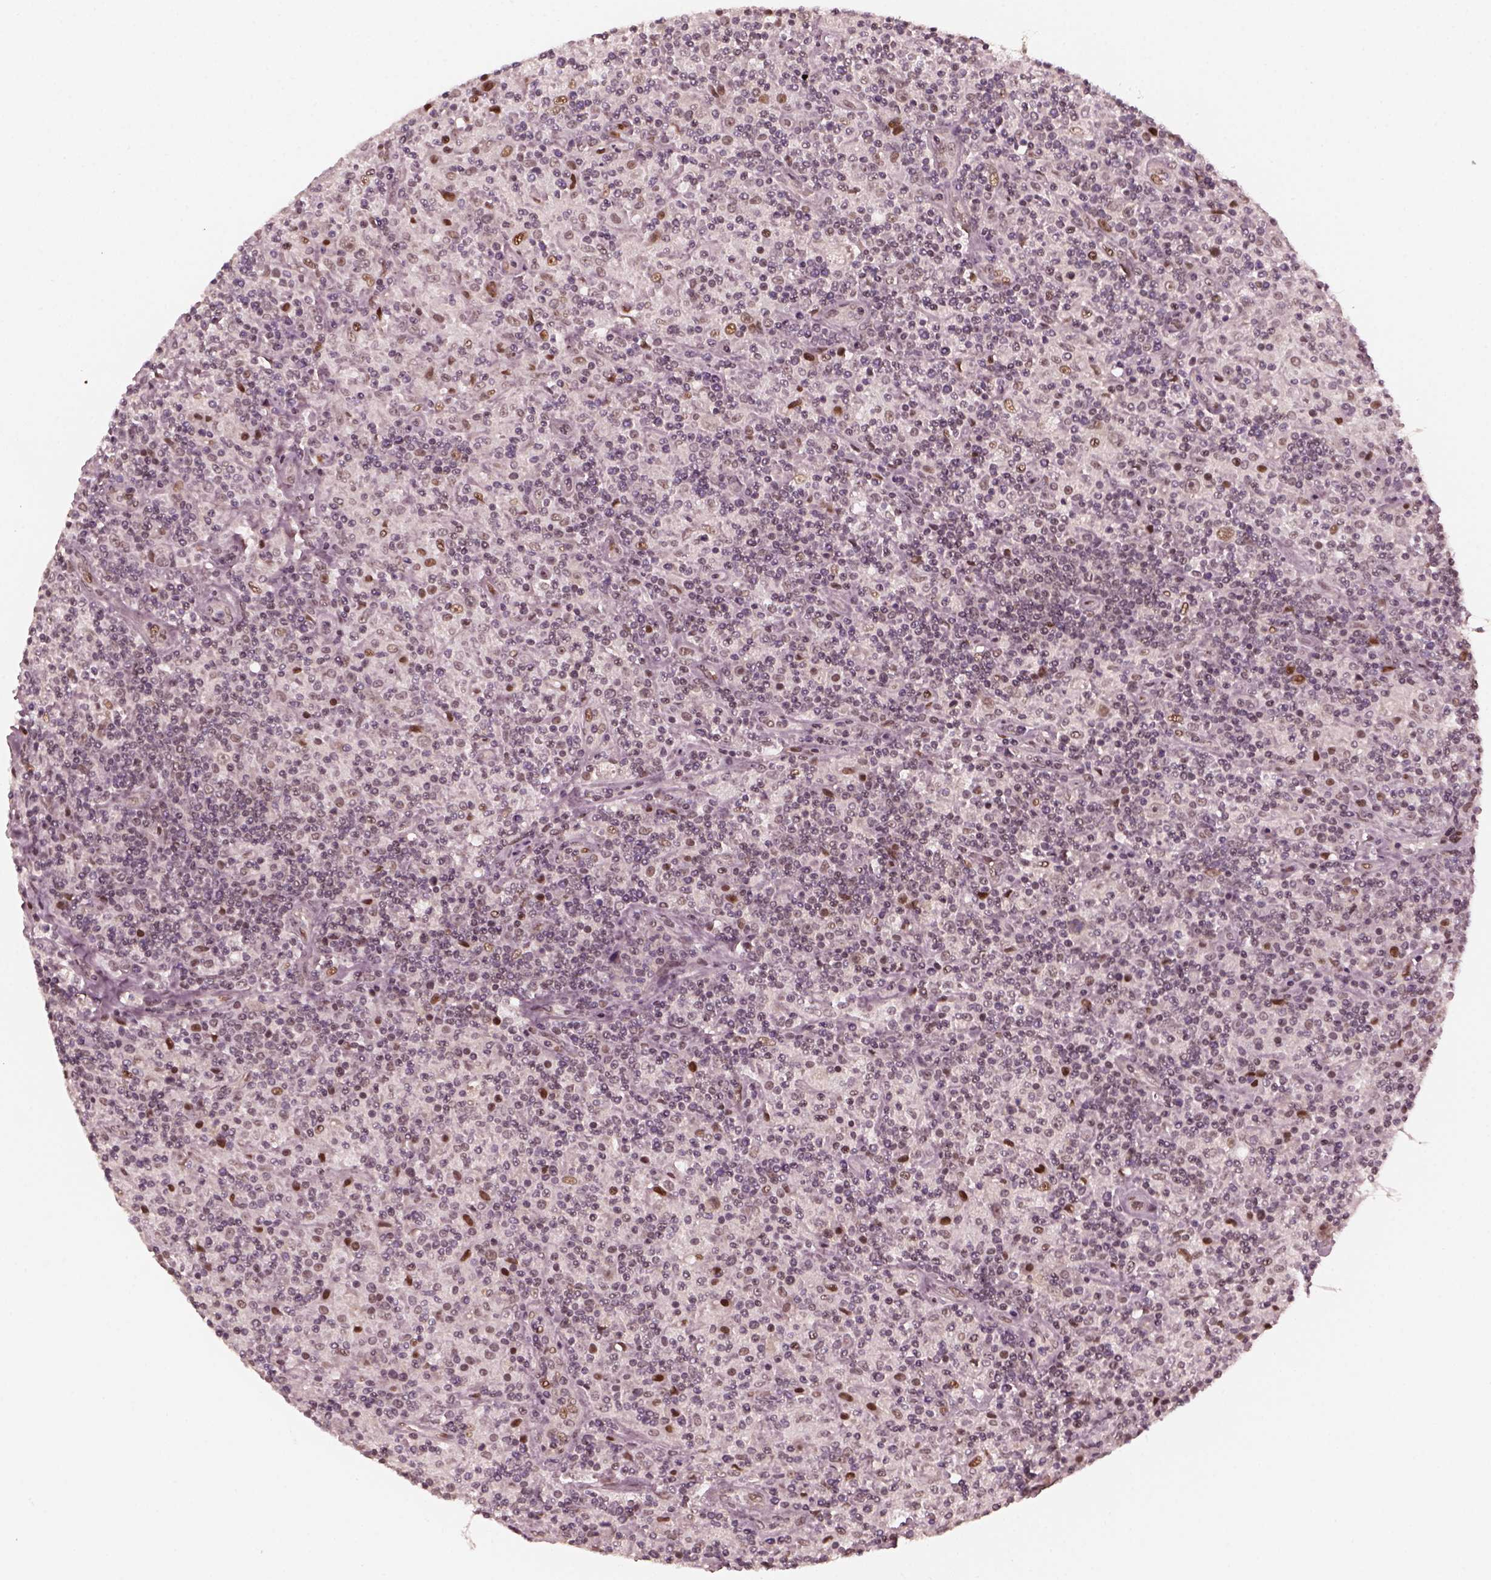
{"staining": {"intensity": "moderate", "quantity": "<25%", "location": "nuclear"}, "tissue": "lymphoma", "cell_type": "Tumor cells", "image_type": "cancer", "snomed": [{"axis": "morphology", "description": "Hodgkin's disease, NOS"}, {"axis": "topography", "description": "Lymph node"}], "caption": "The micrograph exhibits a brown stain indicating the presence of a protein in the nuclear of tumor cells in lymphoma.", "gene": "TRIB3", "patient": {"sex": "male", "age": 70}}